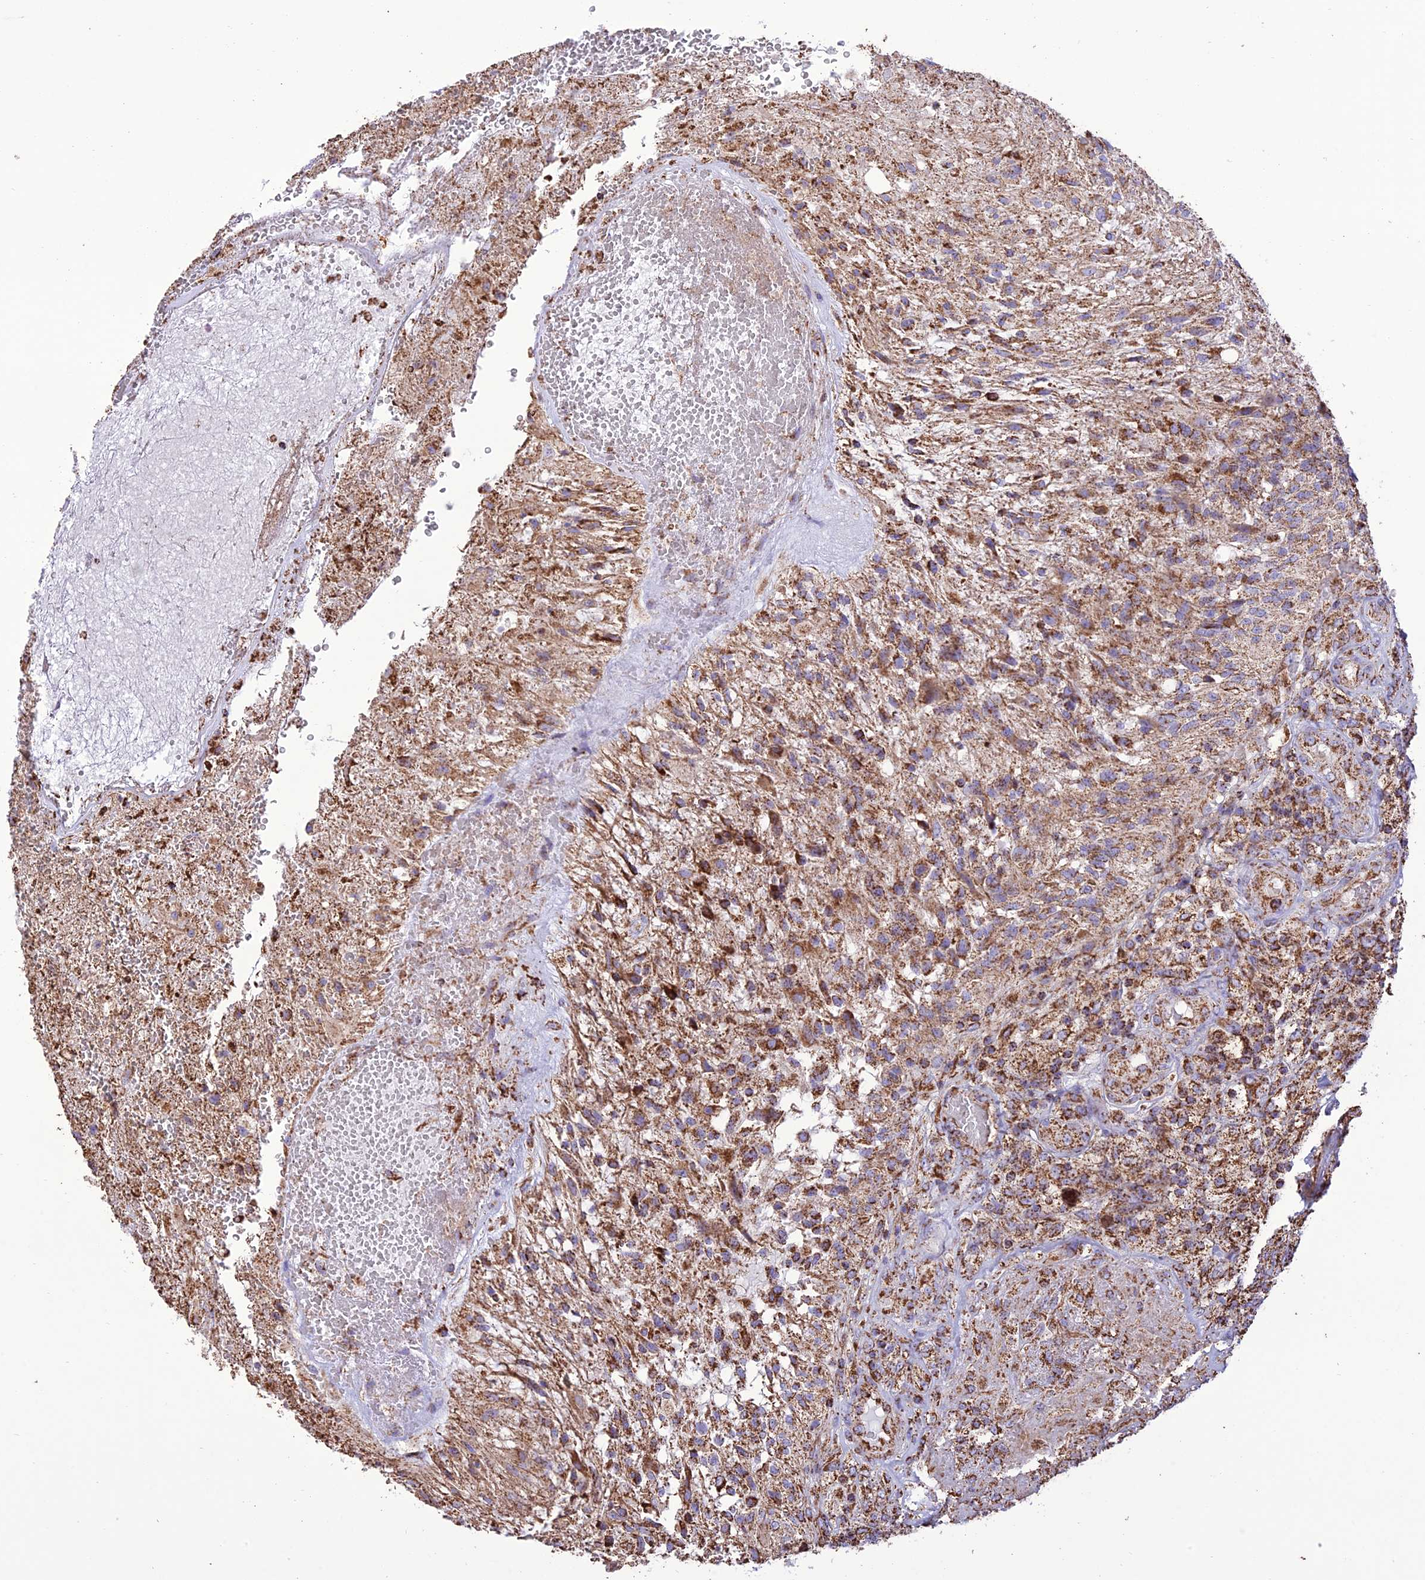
{"staining": {"intensity": "strong", "quantity": "25%-75%", "location": "cytoplasmic/membranous"}, "tissue": "glioma", "cell_type": "Tumor cells", "image_type": "cancer", "snomed": [{"axis": "morphology", "description": "Glioma, malignant, High grade"}, {"axis": "topography", "description": "Brain"}], "caption": "Protein expression analysis of human glioma reveals strong cytoplasmic/membranous expression in approximately 25%-75% of tumor cells.", "gene": "NDUFAF1", "patient": {"sex": "male", "age": 56}}